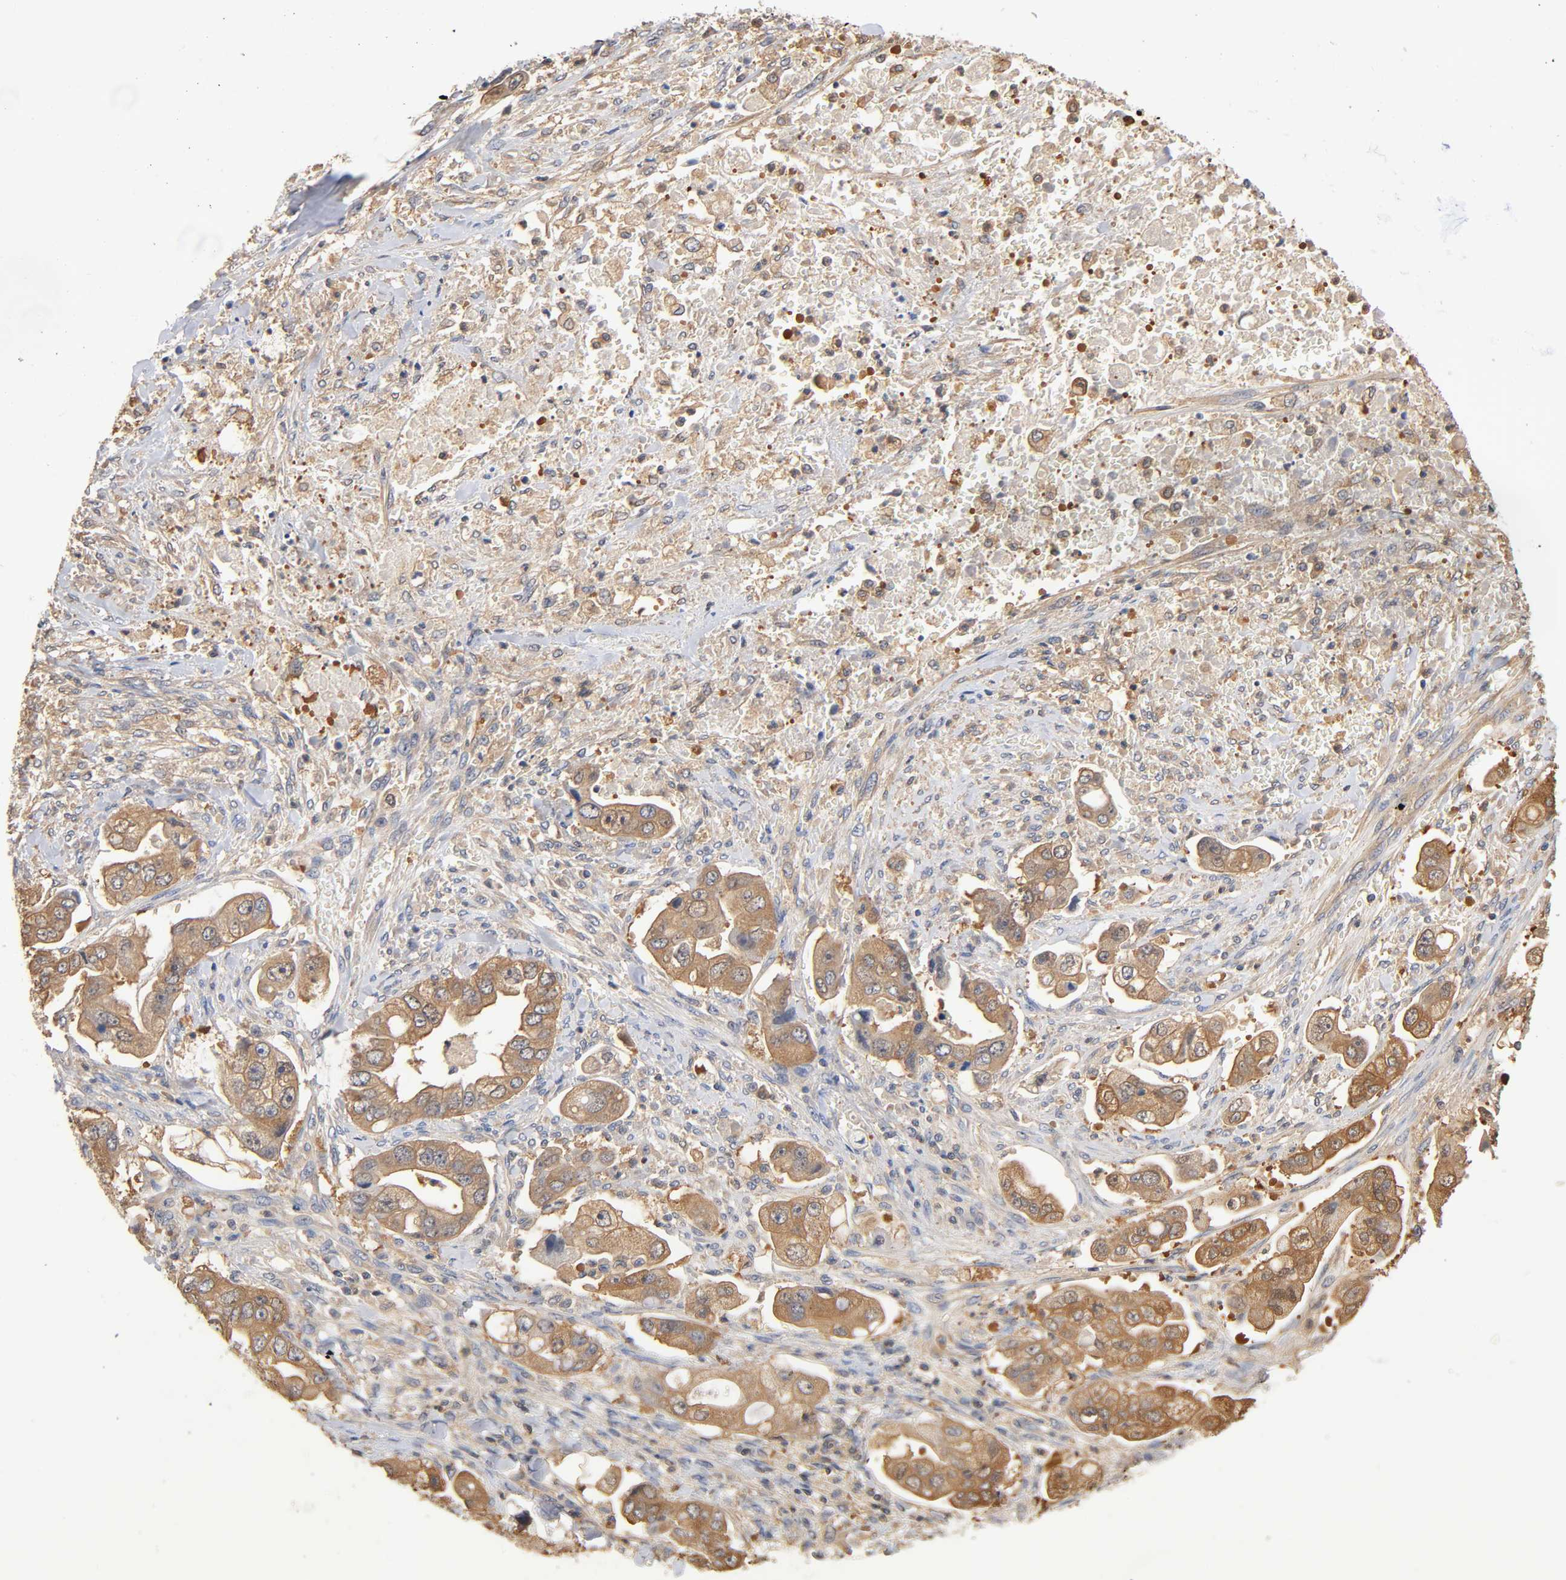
{"staining": {"intensity": "moderate", "quantity": ">75%", "location": "cytoplasmic/membranous"}, "tissue": "stomach cancer", "cell_type": "Tumor cells", "image_type": "cancer", "snomed": [{"axis": "morphology", "description": "Adenocarcinoma, NOS"}, {"axis": "topography", "description": "Stomach"}], "caption": "Moderate cytoplasmic/membranous protein expression is identified in about >75% of tumor cells in stomach cancer (adenocarcinoma). (DAB (3,3'-diaminobenzidine) = brown stain, brightfield microscopy at high magnification).", "gene": "ALDOA", "patient": {"sex": "male", "age": 62}}